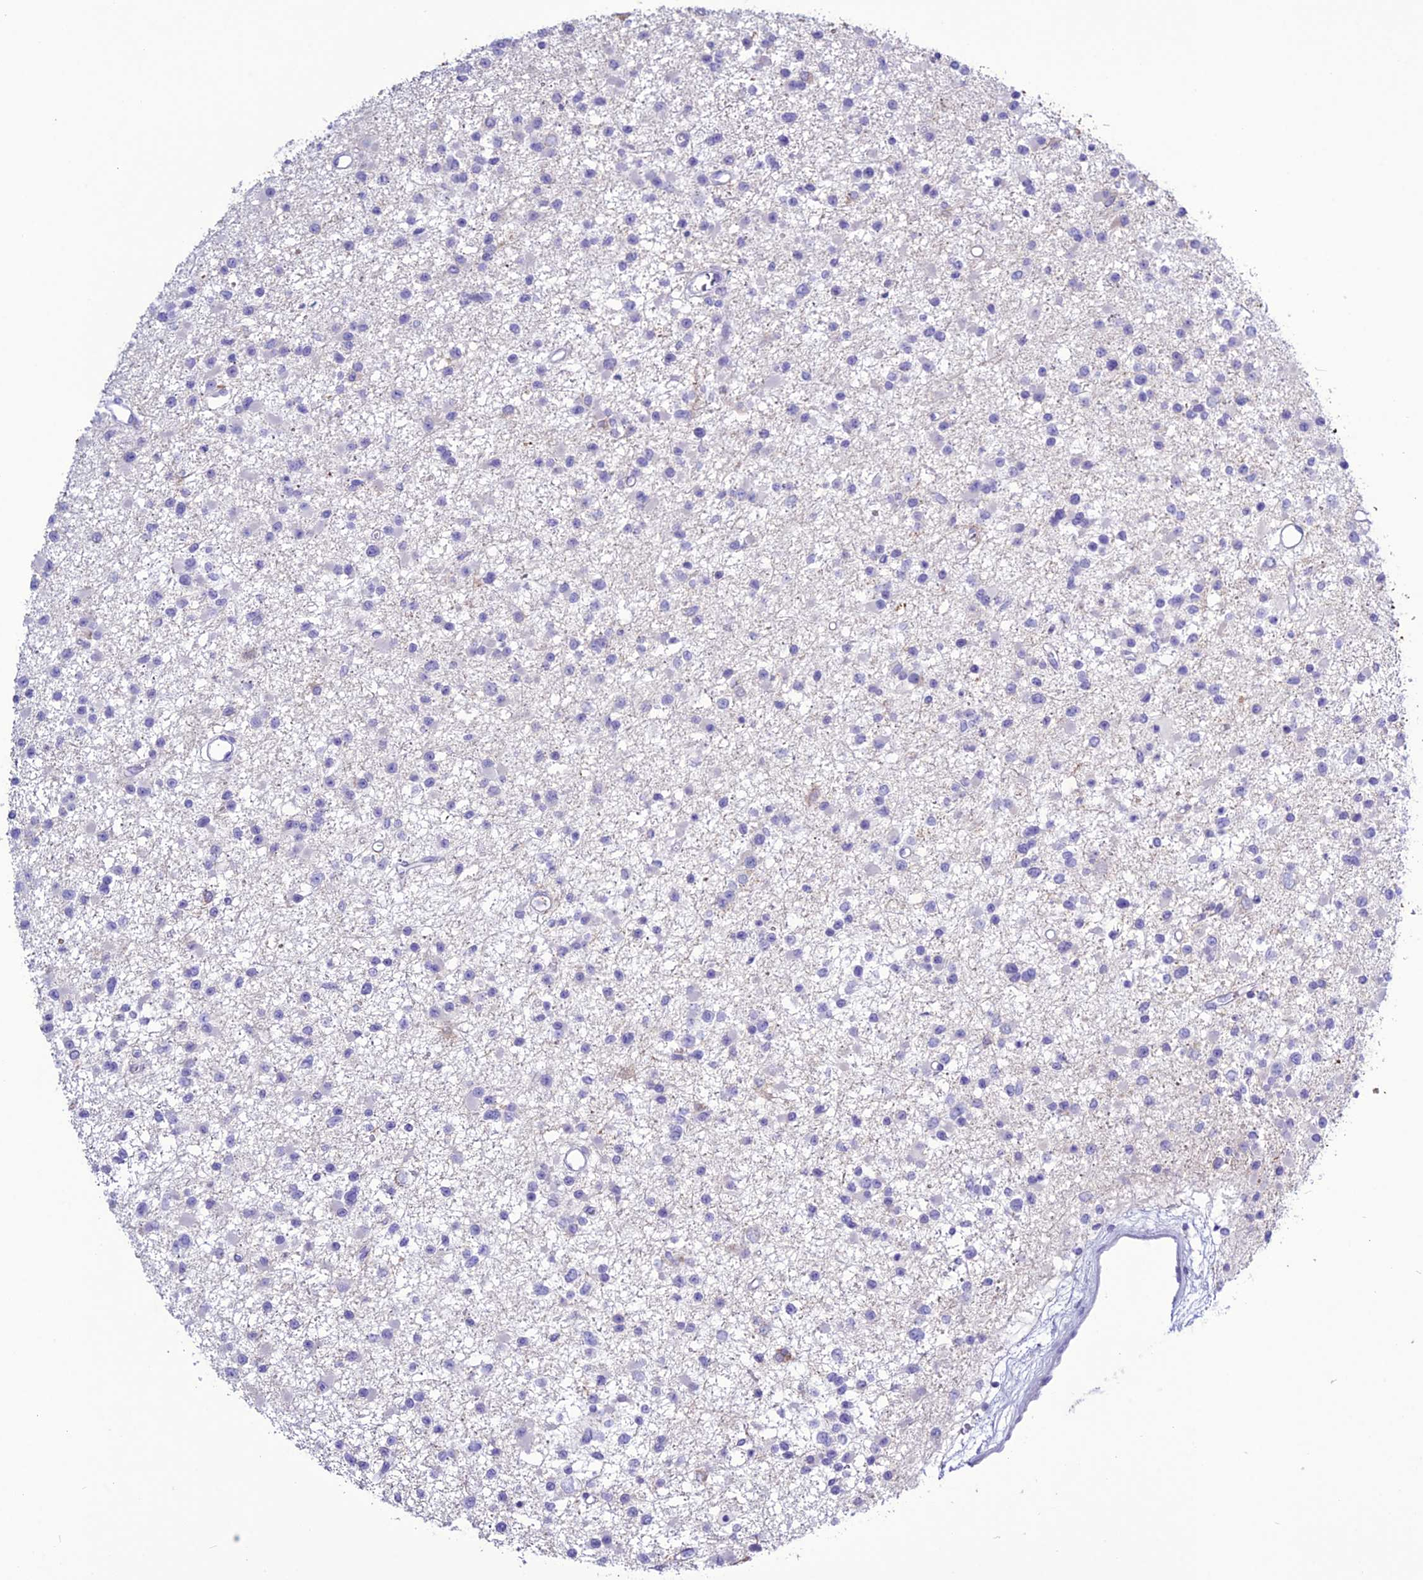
{"staining": {"intensity": "negative", "quantity": "none", "location": "none"}, "tissue": "glioma", "cell_type": "Tumor cells", "image_type": "cancer", "snomed": [{"axis": "morphology", "description": "Glioma, malignant, Low grade"}, {"axis": "topography", "description": "Brain"}], "caption": "Micrograph shows no protein staining in tumor cells of glioma tissue.", "gene": "CLEC2L", "patient": {"sex": "female", "age": 22}}